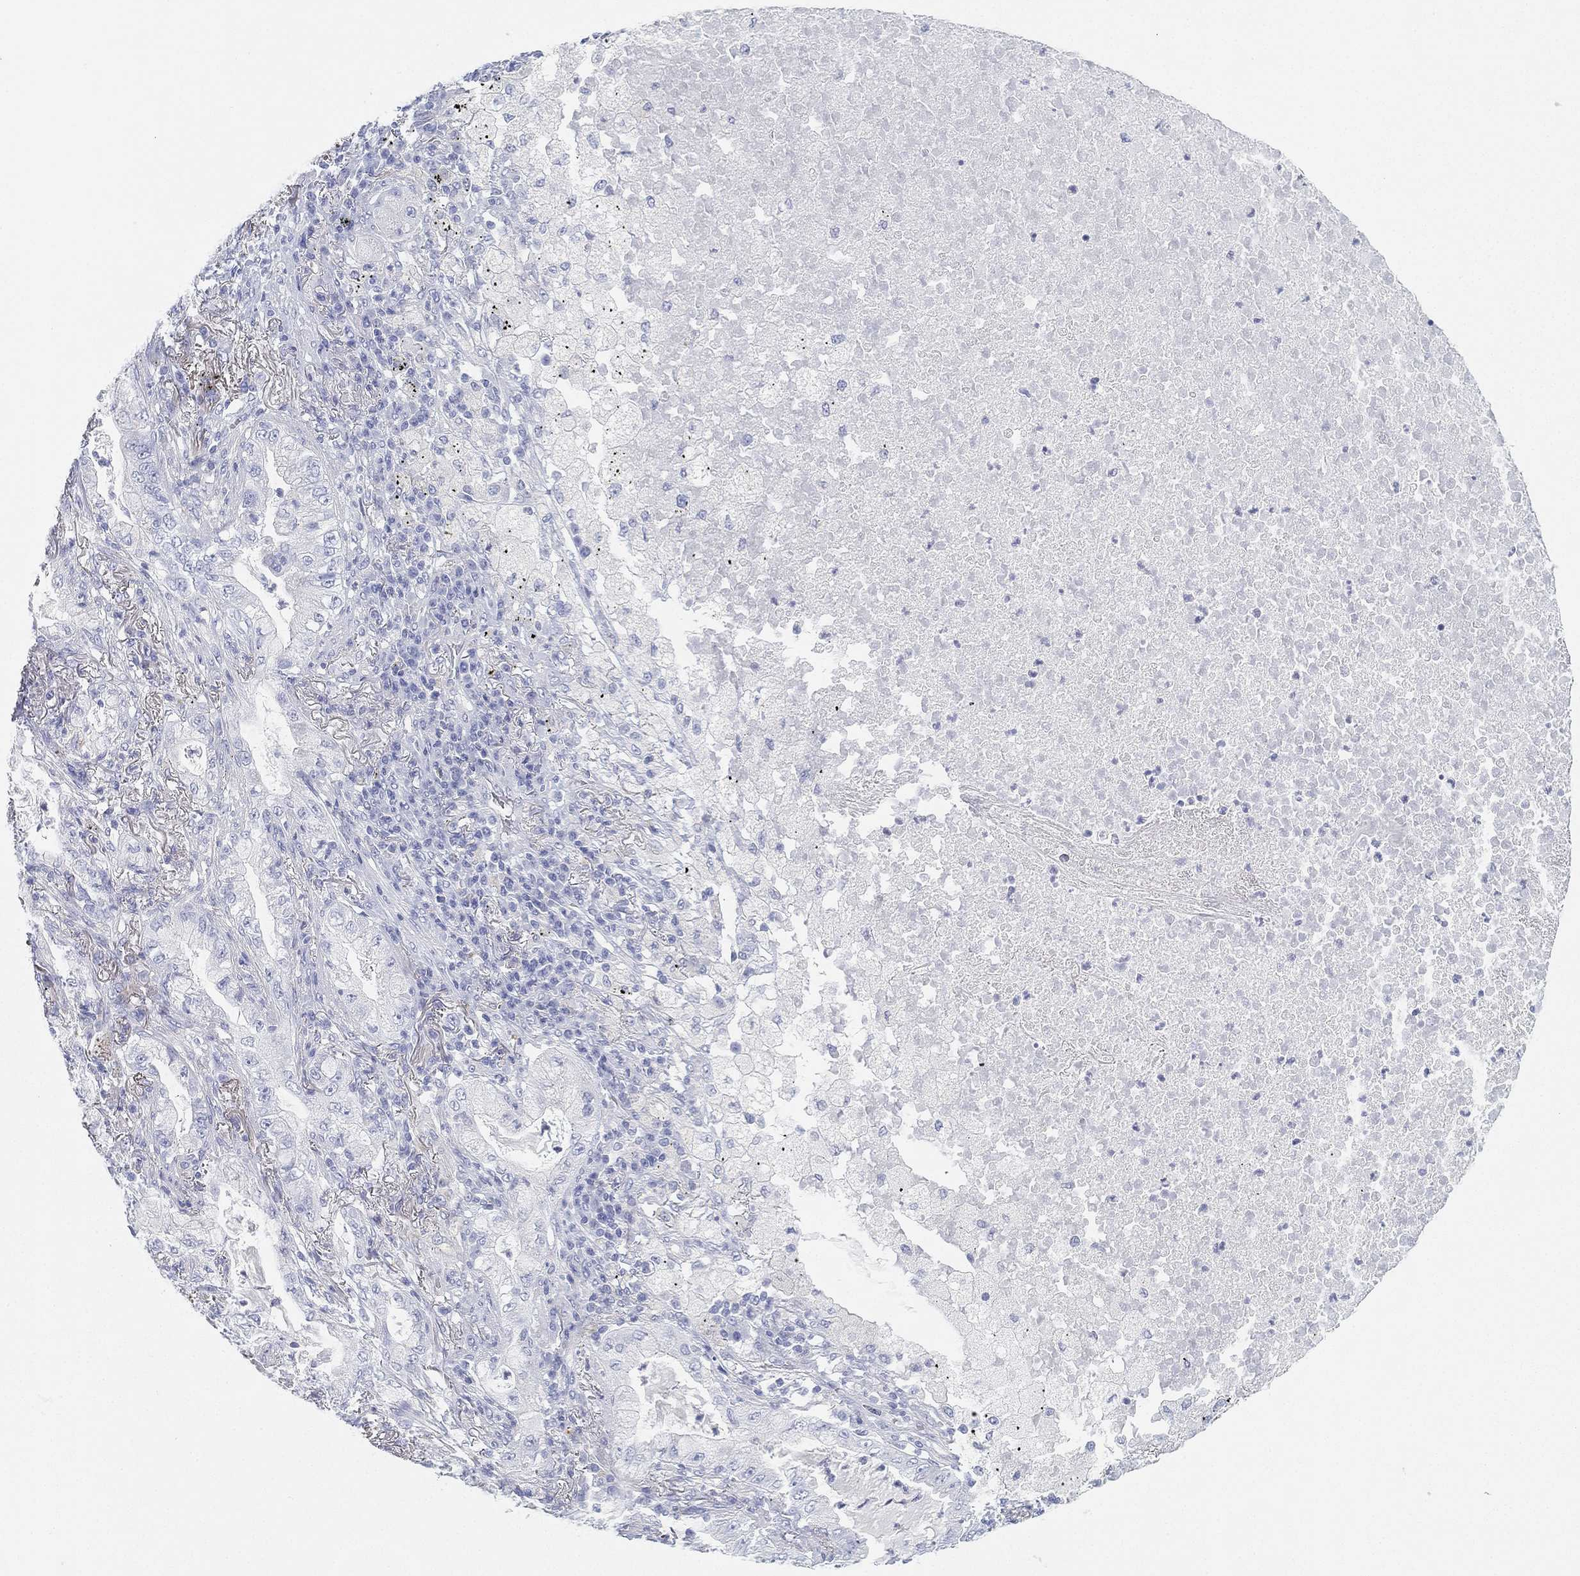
{"staining": {"intensity": "negative", "quantity": "none", "location": "none"}, "tissue": "lung cancer", "cell_type": "Tumor cells", "image_type": "cancer", "snomed": [{"axis": "morphology", "description": "Adenocarcinoma, NOS"}, {"axis": "topography", "description": "Lung"}], "caption": "A histopathology image of lung adenocarcinoma stained for a protein shows no brown staining in tumor cells.", "gene": "GPR61", "patient": {"sex": "female", "age": 73}}